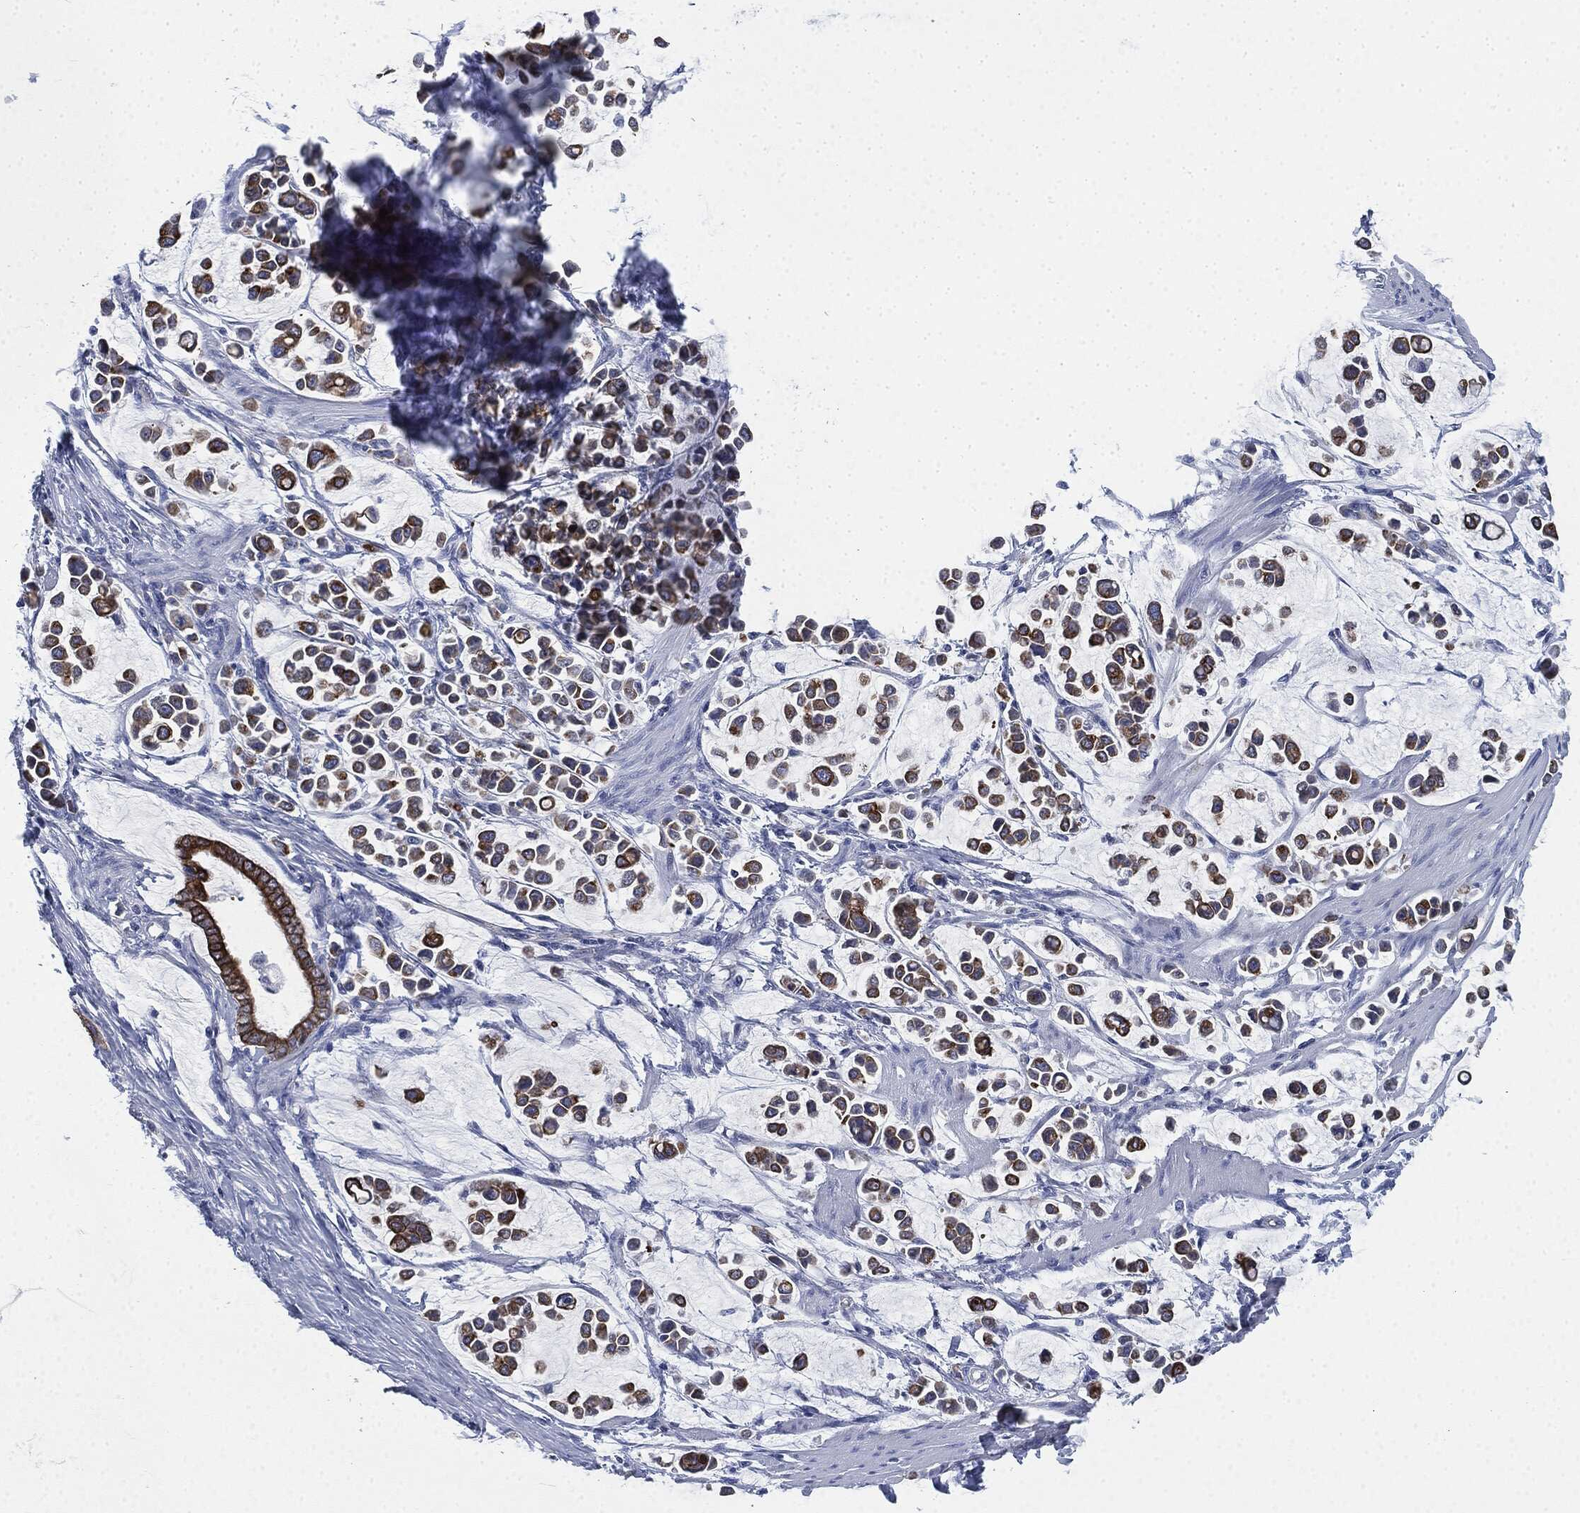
{"staining": {"intensity": "moderate", "quantity": ">75%", "location": "cytoplasmic/membranous"}, "tissue": "stomach cancer", "cell_type": "Tumor cells", "image_type": "cancer", "snomed": [{"axis": "morphology", "description": "Adenocarcinoma, NOS"}, {"axis": "topography", "description": "Stomach"}], "caption": "This micrograph shows IHC staining of human stomach cancer, with medium moderate cytoplasmic/membranous positivity in approximately >75% of tumor cells.", "gene": "SHROOM2", "patient": {"sex": "male", "age": 82}}